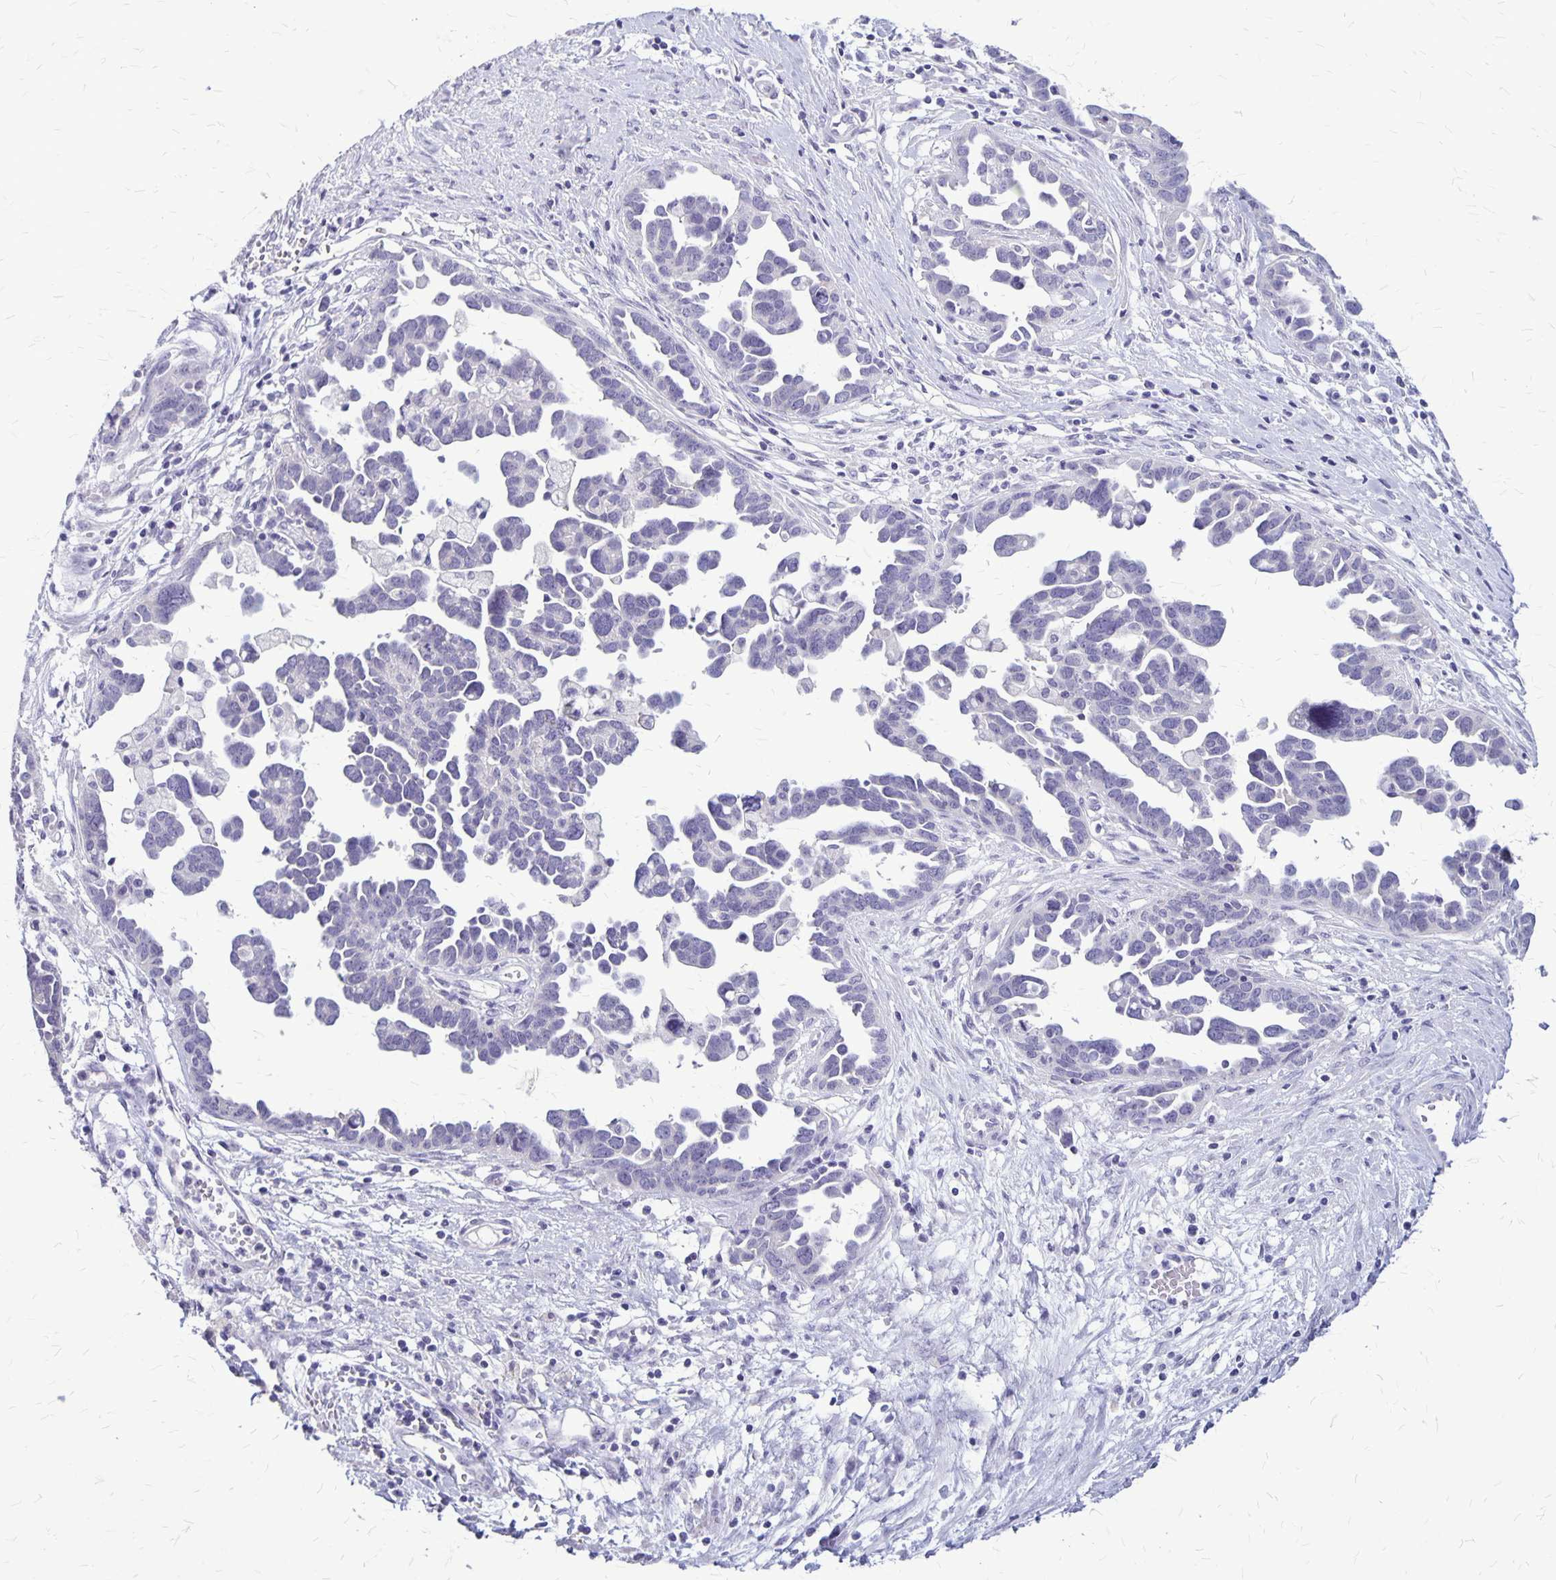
{"staining": {"intensity": "negative", "quantity": "none", "location": "none"}, "tissue": "ovarian cancer", "cell_type": "Tumor cells", "image_type": "cancer", "snomed": [{"axis": "morphology", "description": "Cystadenocarcinoma, serous, NOS"}, {"axis": "topography", "description": "Ovary"}], "caption": "Serous cystadenocarcinoma (ovarian) stained for a protein using immunohistochemistry (IHC) demonstrates no expression tumor cells.", "gene": "PLXNB3", "patient": {"sex": "female", "age": 54}}